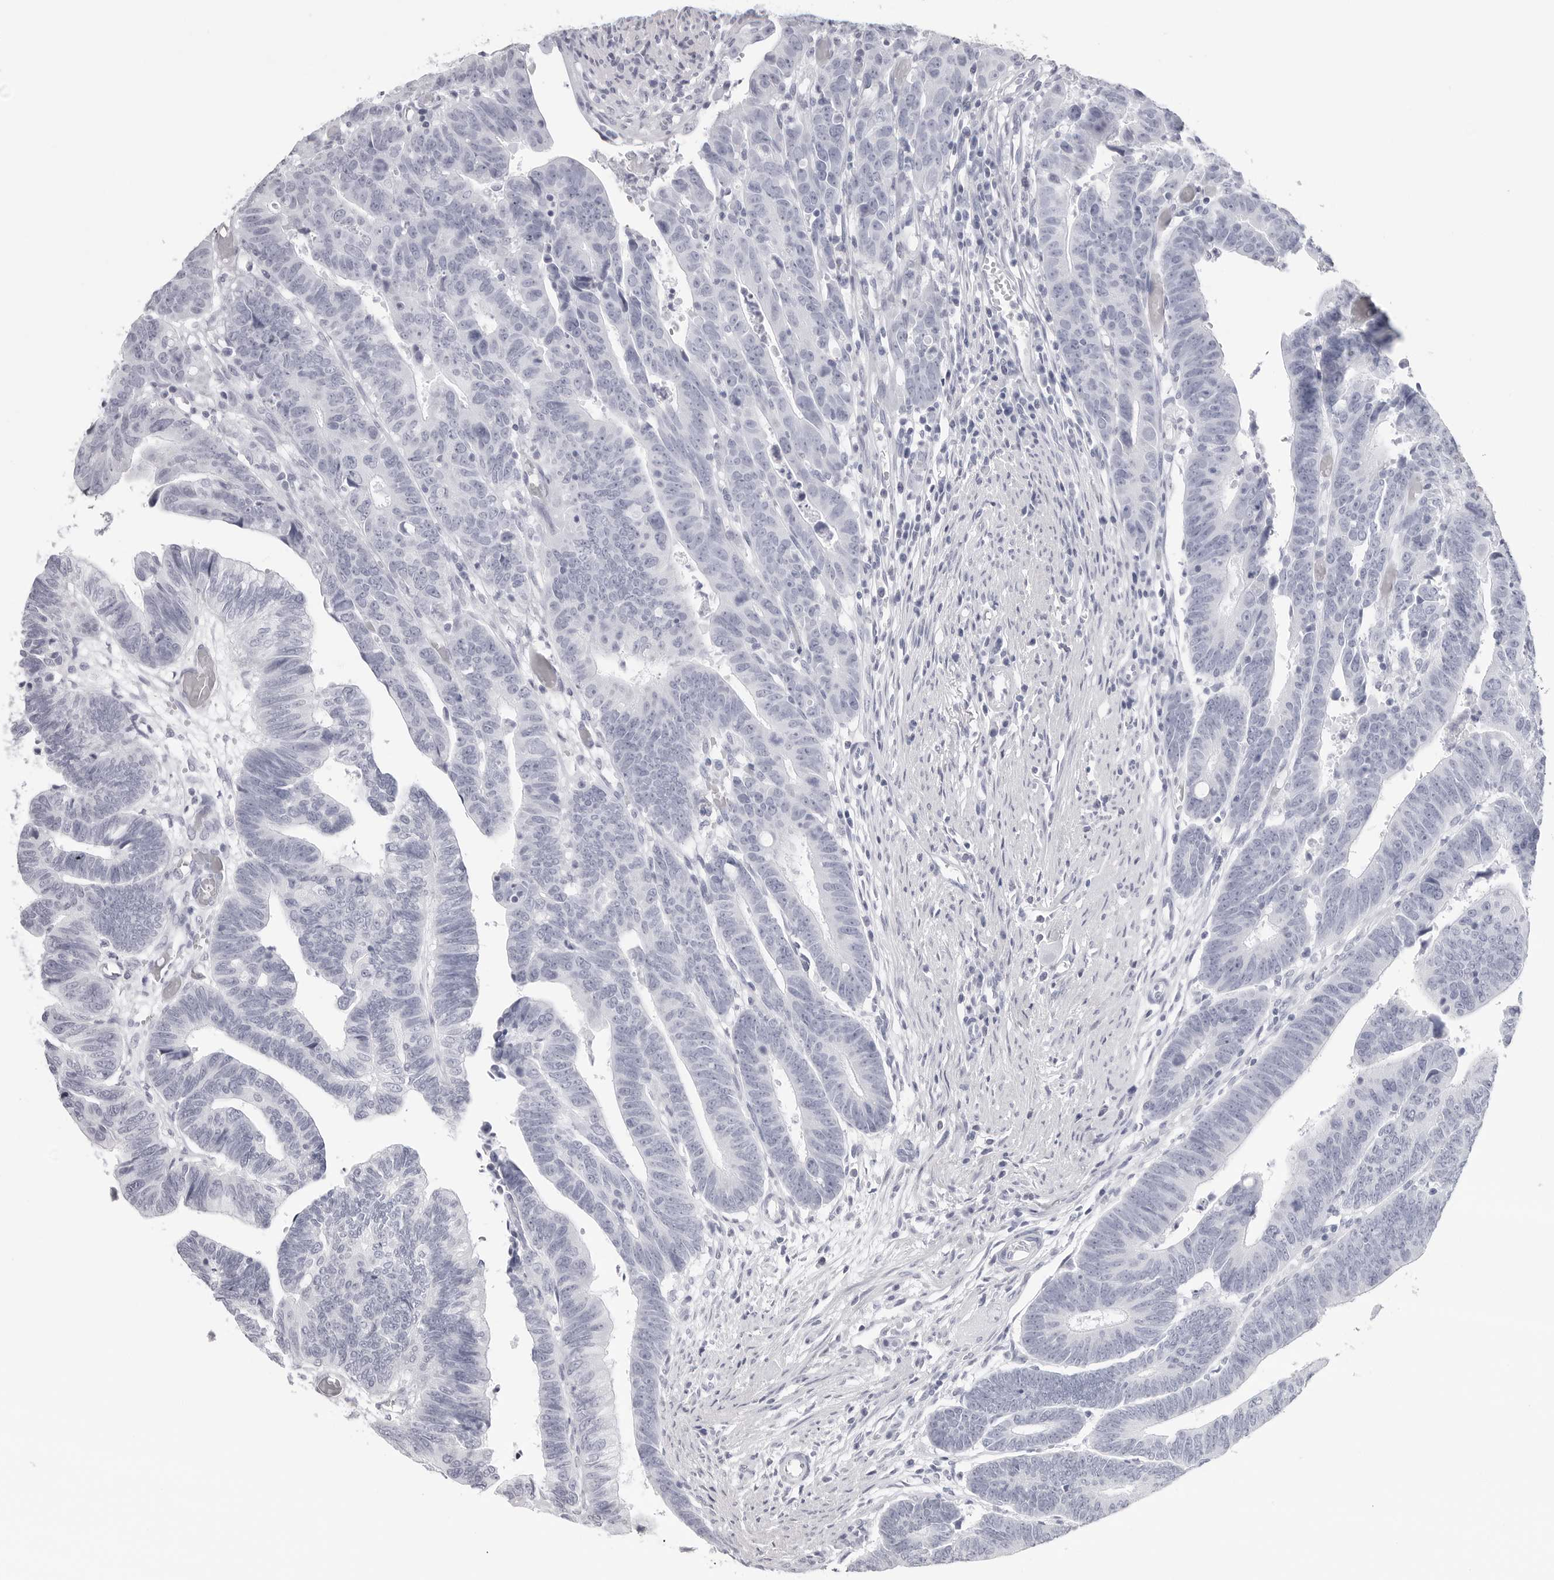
{"staining": {"intensity": "negative", "quantity": "none", "location": "none"}, "tissue": "colorectal cancer", "cell_type": "Tumor cells", "image_type": "cancer", "snomed": [{"axis": "morphology", "description": "Adenocarcinoma, NOS"}, {"axis": "topography", "description": "Rectum"}], "caption": "This is an immunohistochemistry (IHC) micrograph of human adenocarcinoma (colorectal). There is no staining in tumor cells.", "gene": "CST2", "patient": {"sex": "female", "age": 65}}